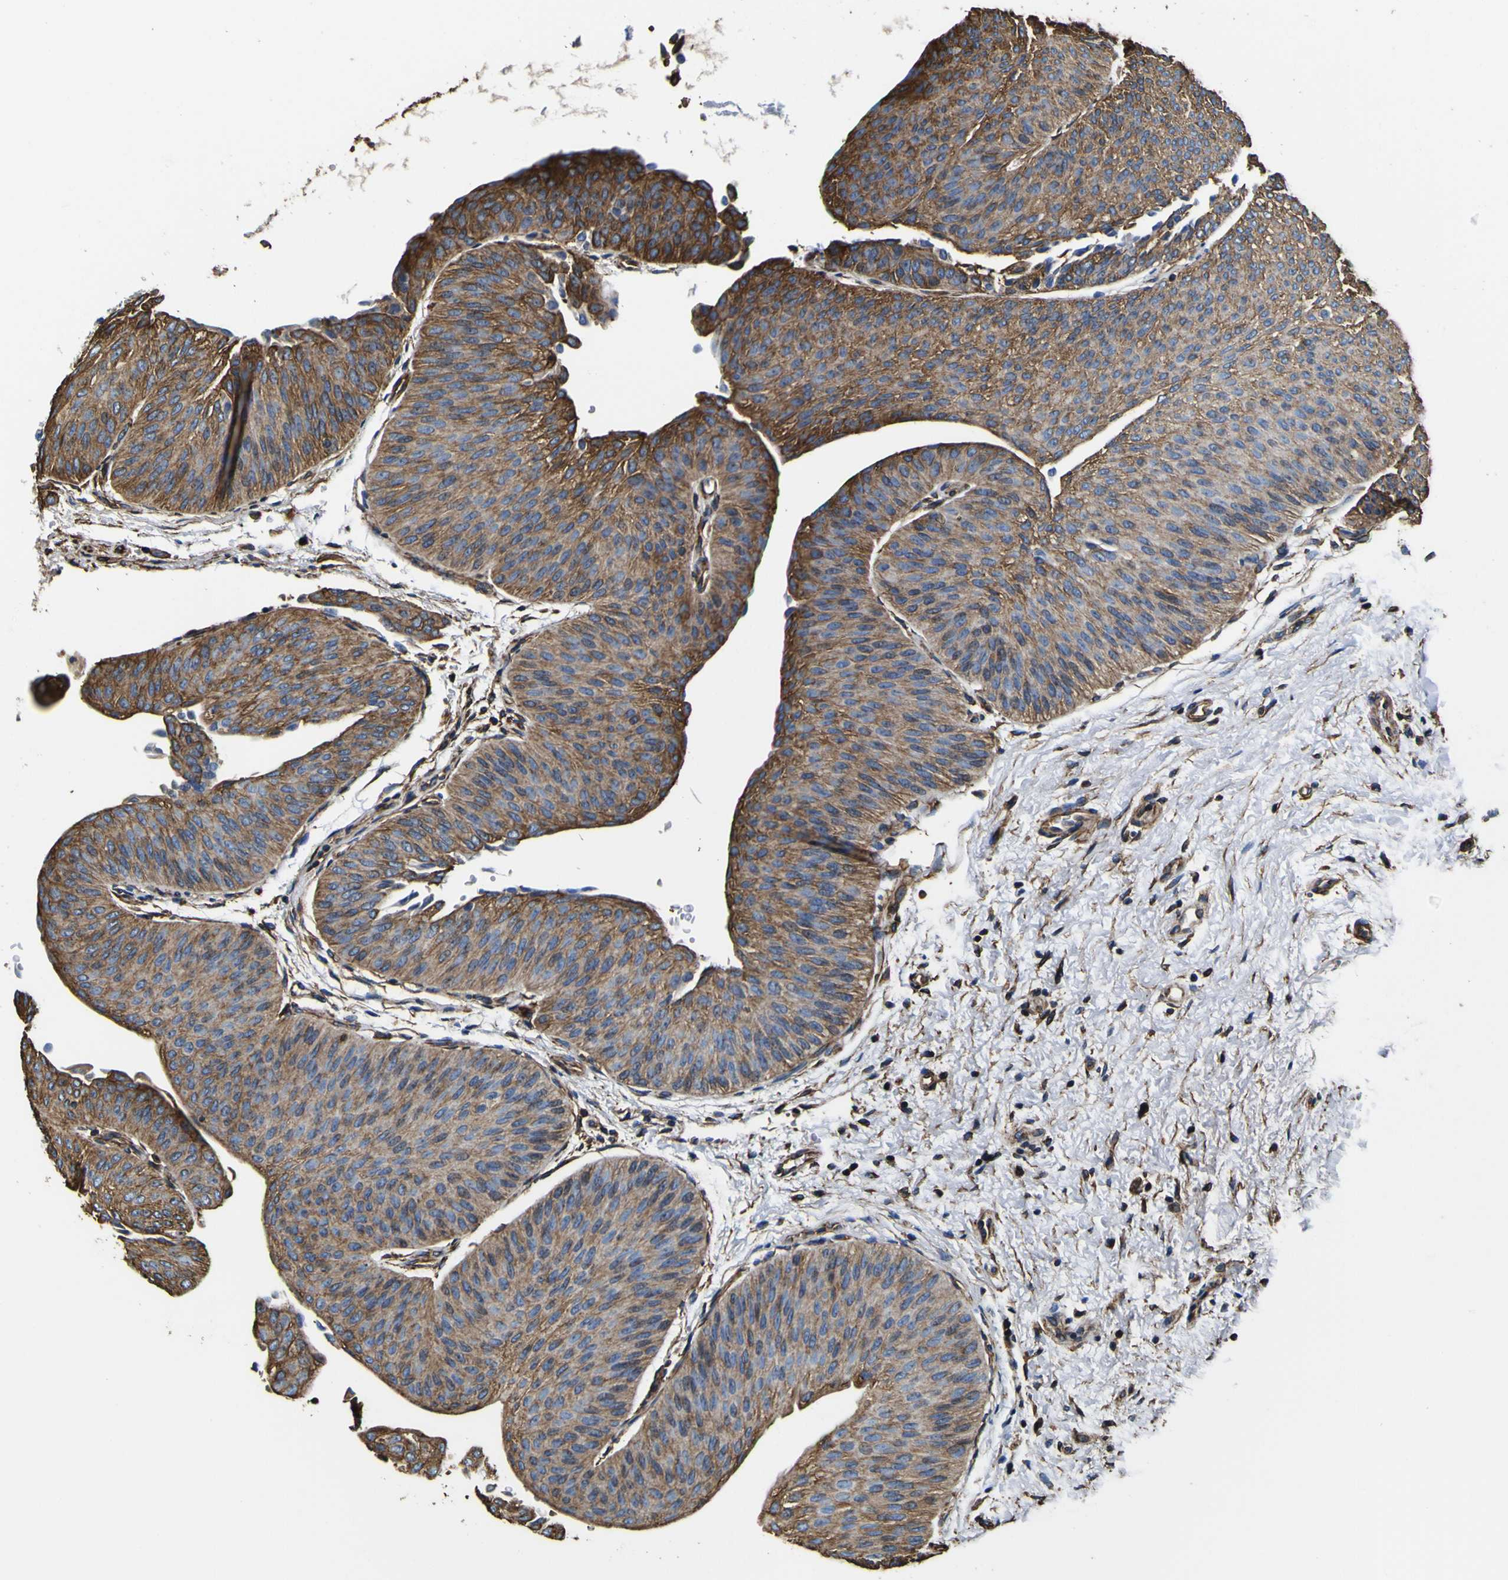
{"staining": {"intensity": "moderate", "quantity": ">75%", "location": "cytoplasmic/membranous"}, "tissue": "urothelial cancer", "cell_type": "Tumor cells", "image_type": "cancer", "snomed": [{"axis": "morphology", "description": "Urothelial carcinoma, Low grade"}, {"axis": "topography", "description": "Urinary bladder"}], "caption": "Brown immunohistochemical staining in urothelial cancer reveals moderate cytoplasmic/membranous staining in approximately >75% of tumor cells.", "gene": "TUBA1B", "patient": {"sex": "female", "age": 60}}